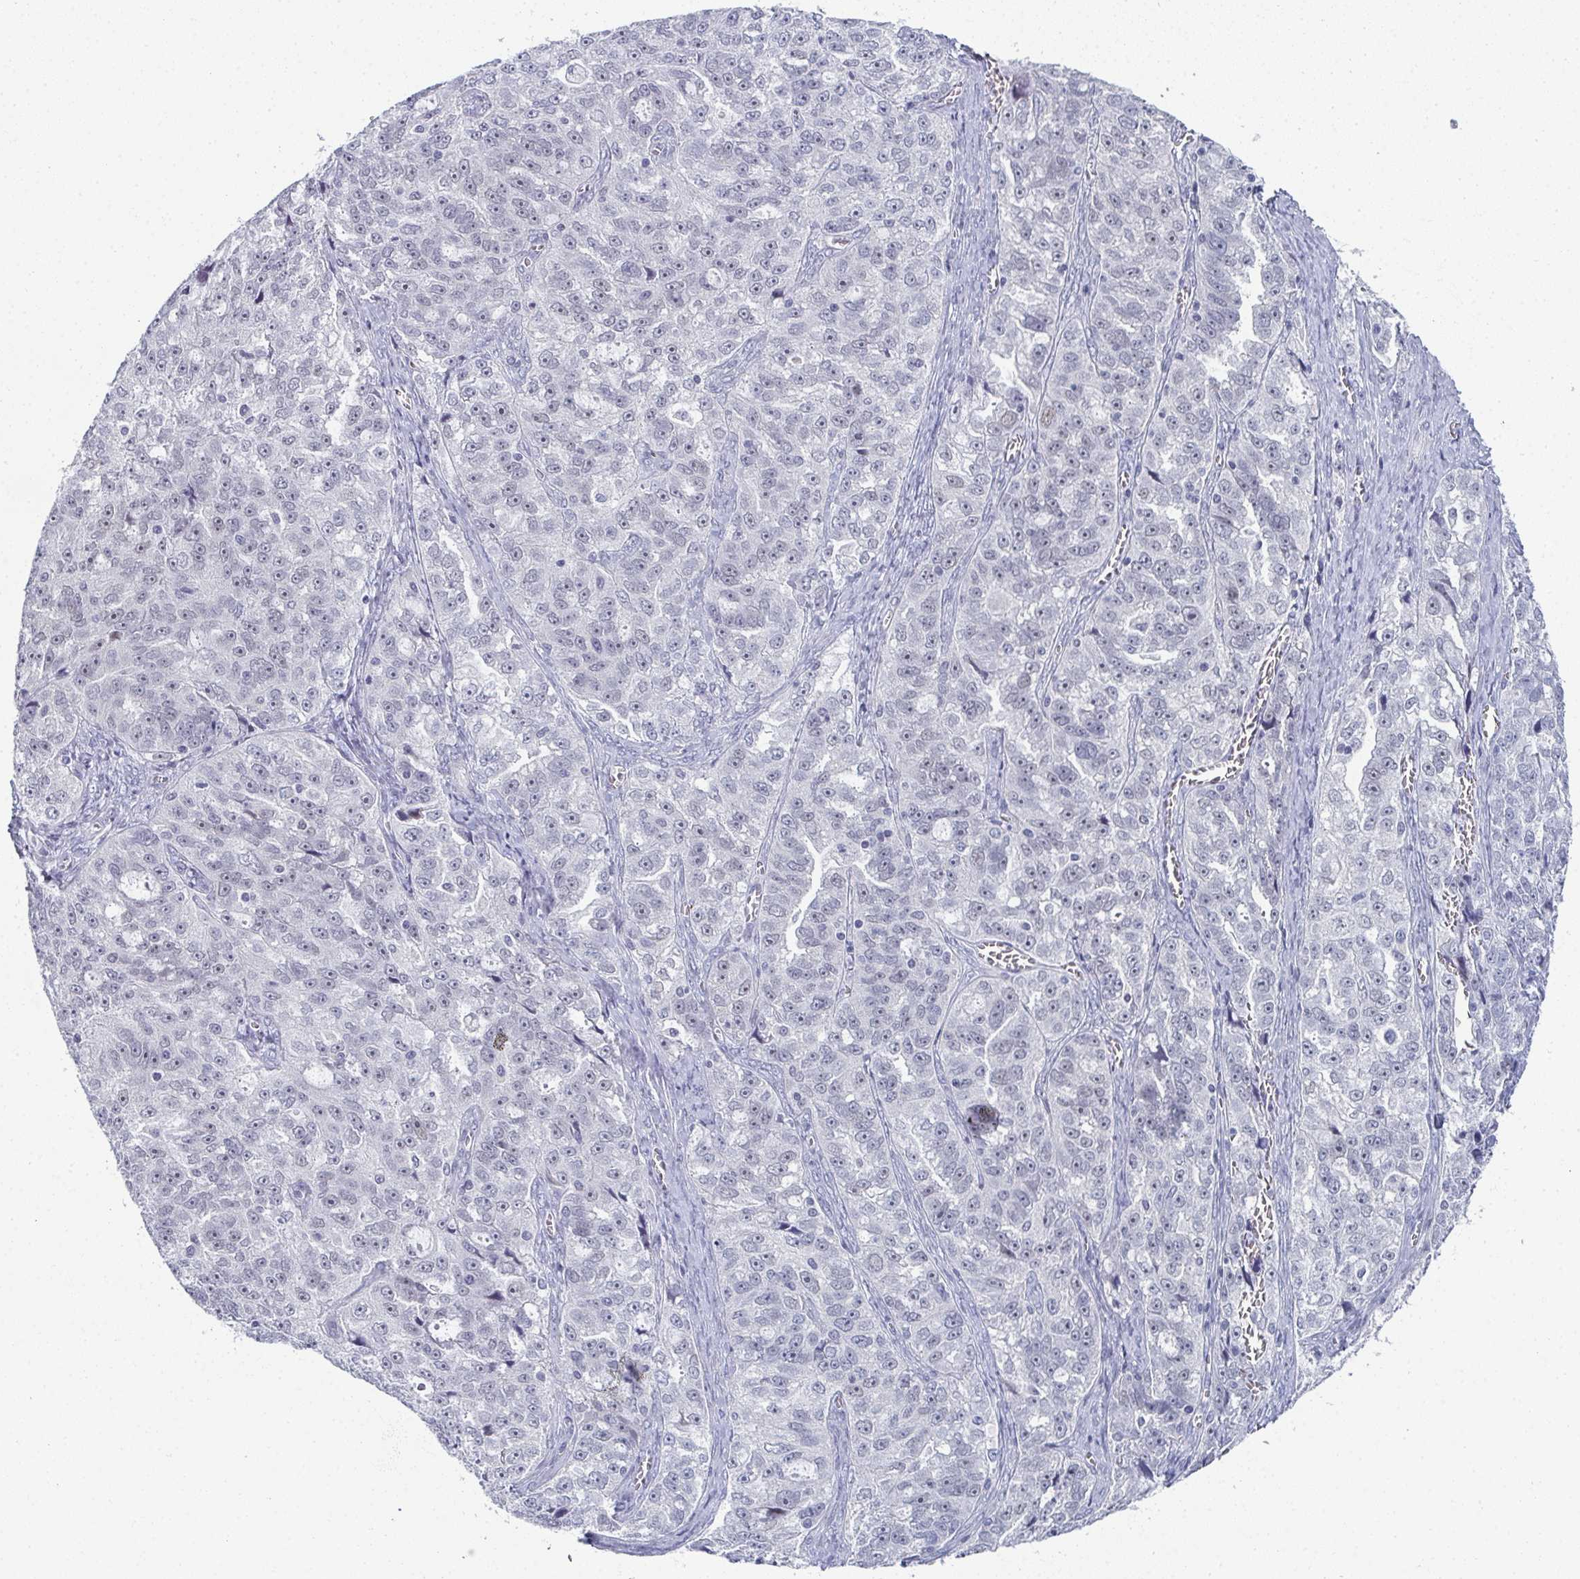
{"staining": {"intensity": "negative", "quantity": "none", "location": "none"}, "tissue": "ovarian cancer", "cell_type": "Tumor cells", "image_type": "cancer", "snomed": [{"axis": "morphology", "description": "Cystadenocarcinoma, serous, NOS"}, {"axis": "topography", "description": "Ovary"}], "caption": "DAB (3,3'-diaminobenzidine) immunohistochemical staining of human ovarian cancer reveals no significant positivity in tumor cells. (Immunohistochemistry, brightfield microscopy, high magnification).", "gene": "PYCR3", "patient": {"sex": "female", "age": 51}}